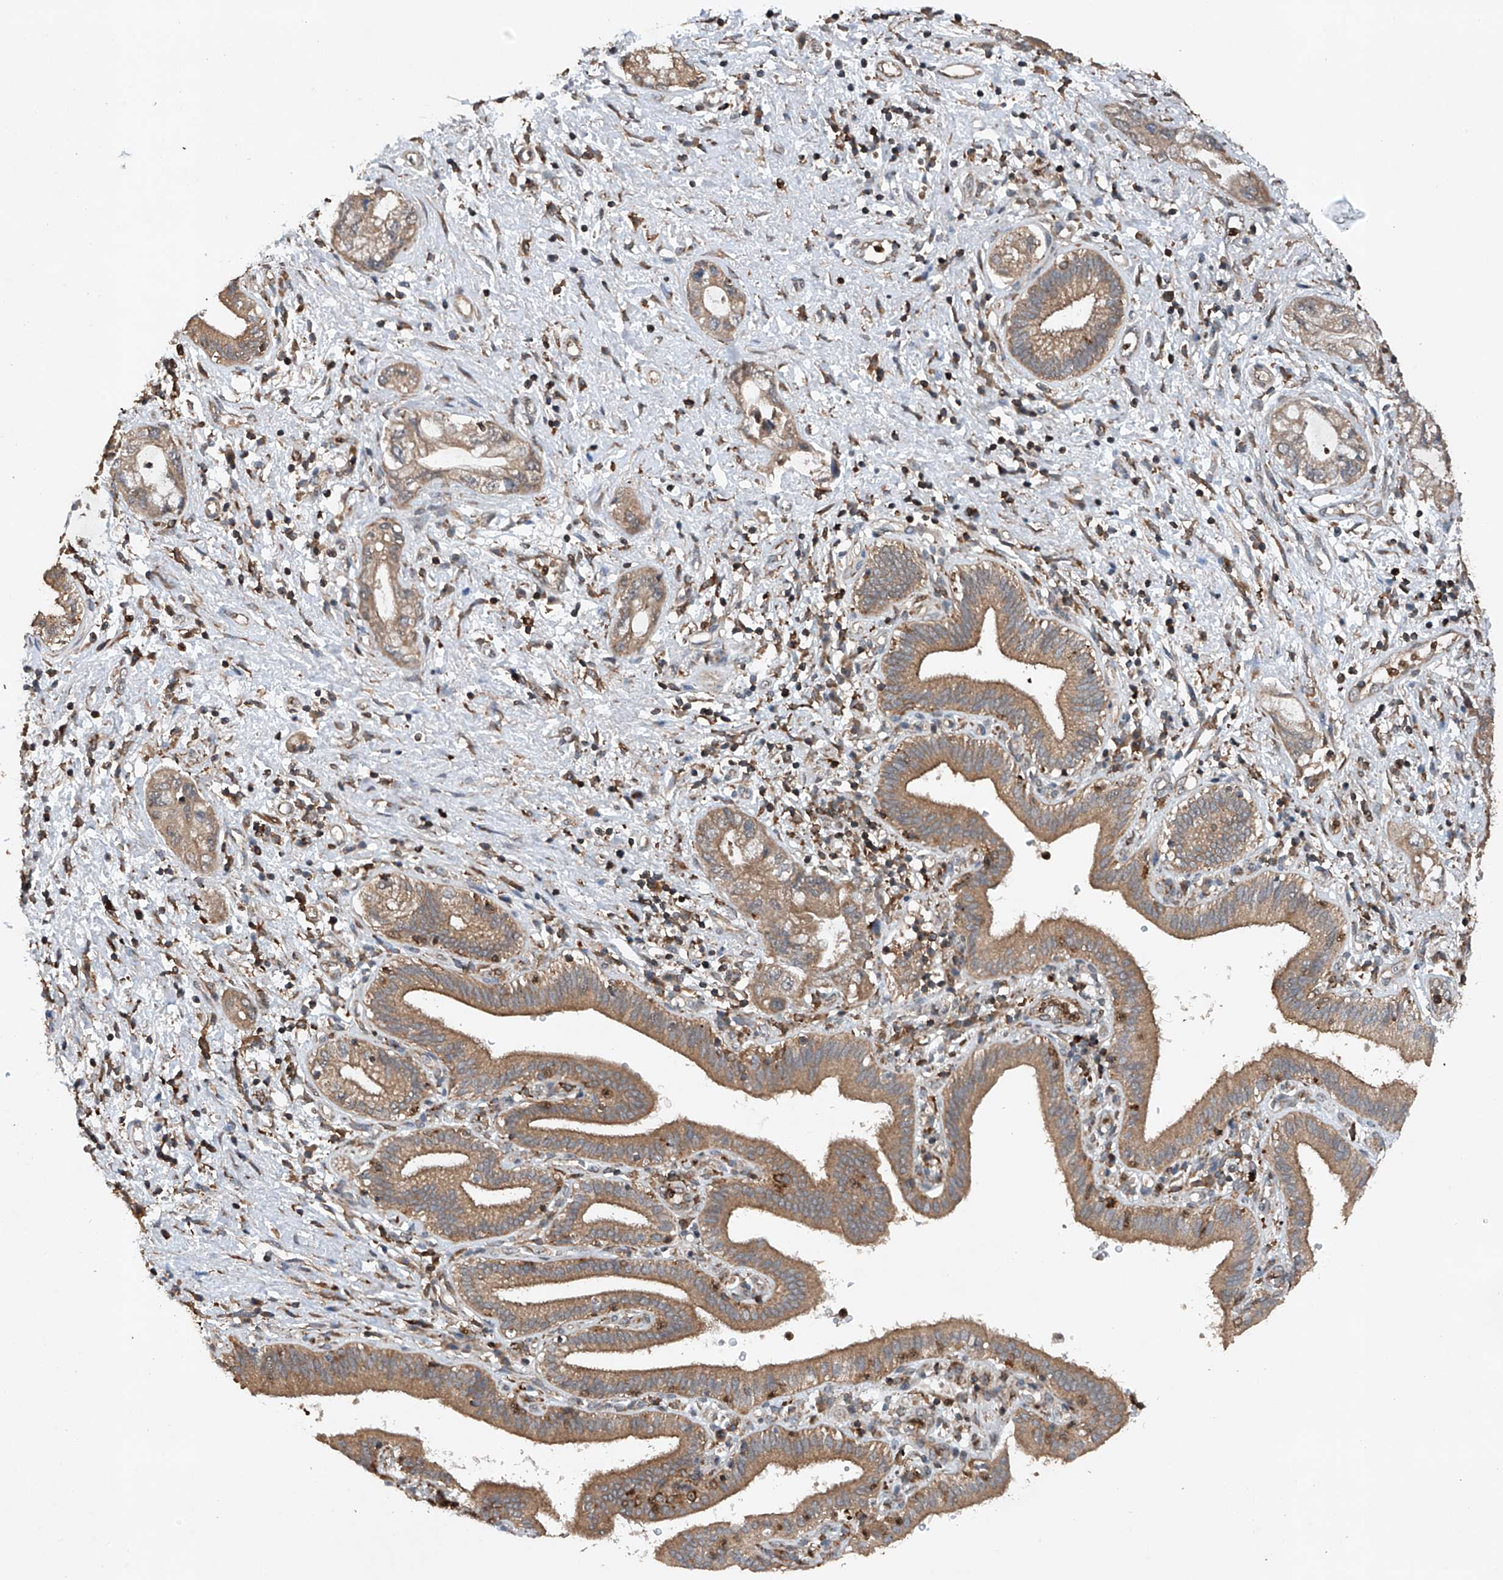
{"staining": {"intensity": "moderate", "quantity": ">75%", "location": "cytoplasmic/membranous"}, "tissue": "pancreatic cancer", "cell_type": "Tumor cells", "image_type": "cancer", "snomed": [{"axis": "morphology", "description": "Adenocarcinoma, NOS"}, {"axis": "topography", "description": "Pancreas"}], "caption": "DAB immunohistochemical staining of pancreatic adenocarcinoma shows moderate cytoplasmic/membranous protein staining in about >75% of tumor cells. (IHC, brightfield microscopy, high magnification).", "gene": "CEP85L", "patient": {"sex": "female", "age": 73}}